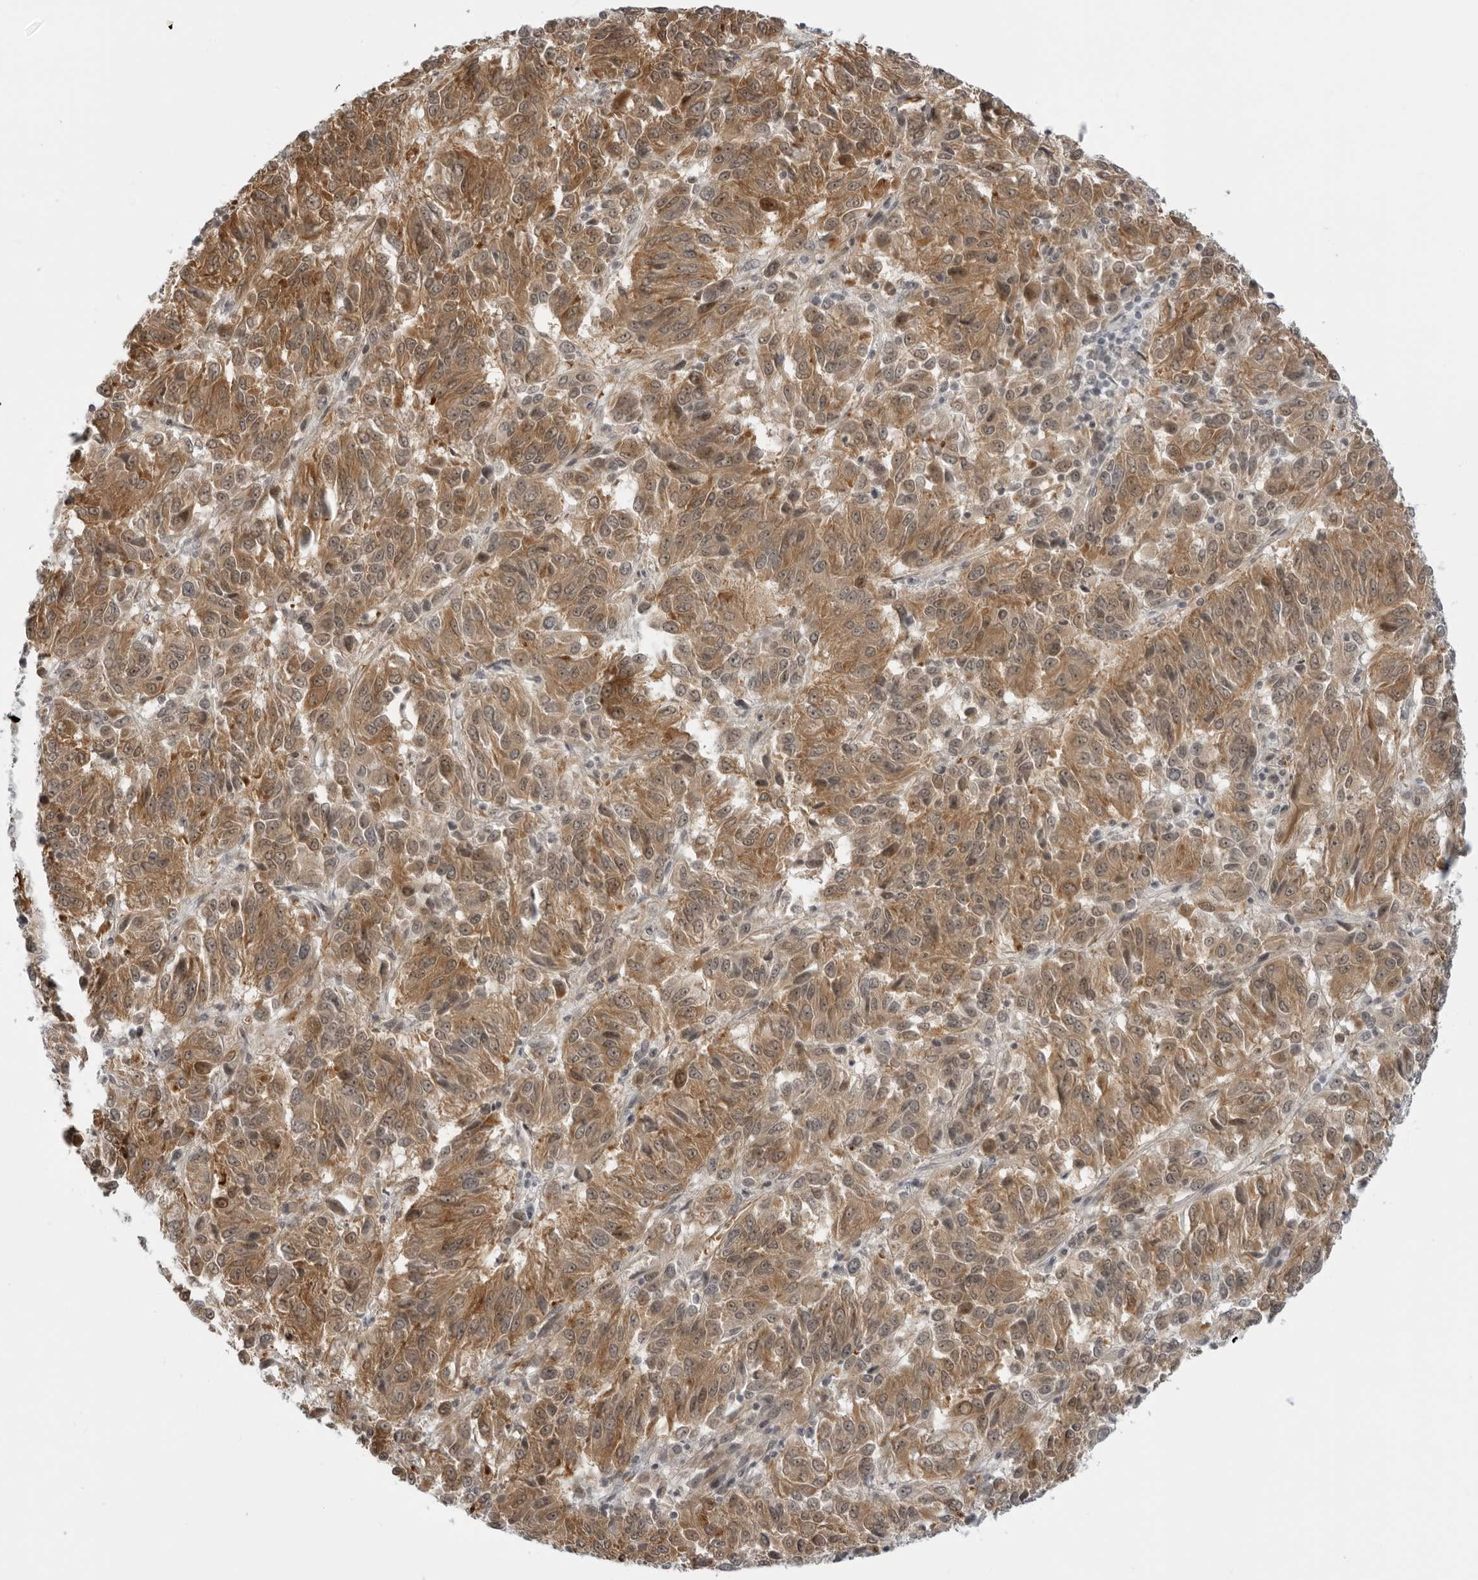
{"staining": {"intensity": "moderate", "quantity": ">75%", "location": "cytoplasmic/membranous"}, "tissue": "melanoma", "cell_type": "Tumor cells", "image_type": "cancer", "snomed": [{"axis": "morphology", "description": "Malignant melanoma, Metastatic site"}, {"axis": "topography", "description": "Lung"}], "caption": "Immunohistochemistry image of neoplastic tissue: melanoma stained using immunohistochemistry displays medium levels of moderate protein expression localized specifically in the cytoplasmic/membranous of tumor cells, appearing as a cytoplasmic/membranous brown color.", "gene": "SUGCT", "patient": {"sex": "male", "age": 64}}